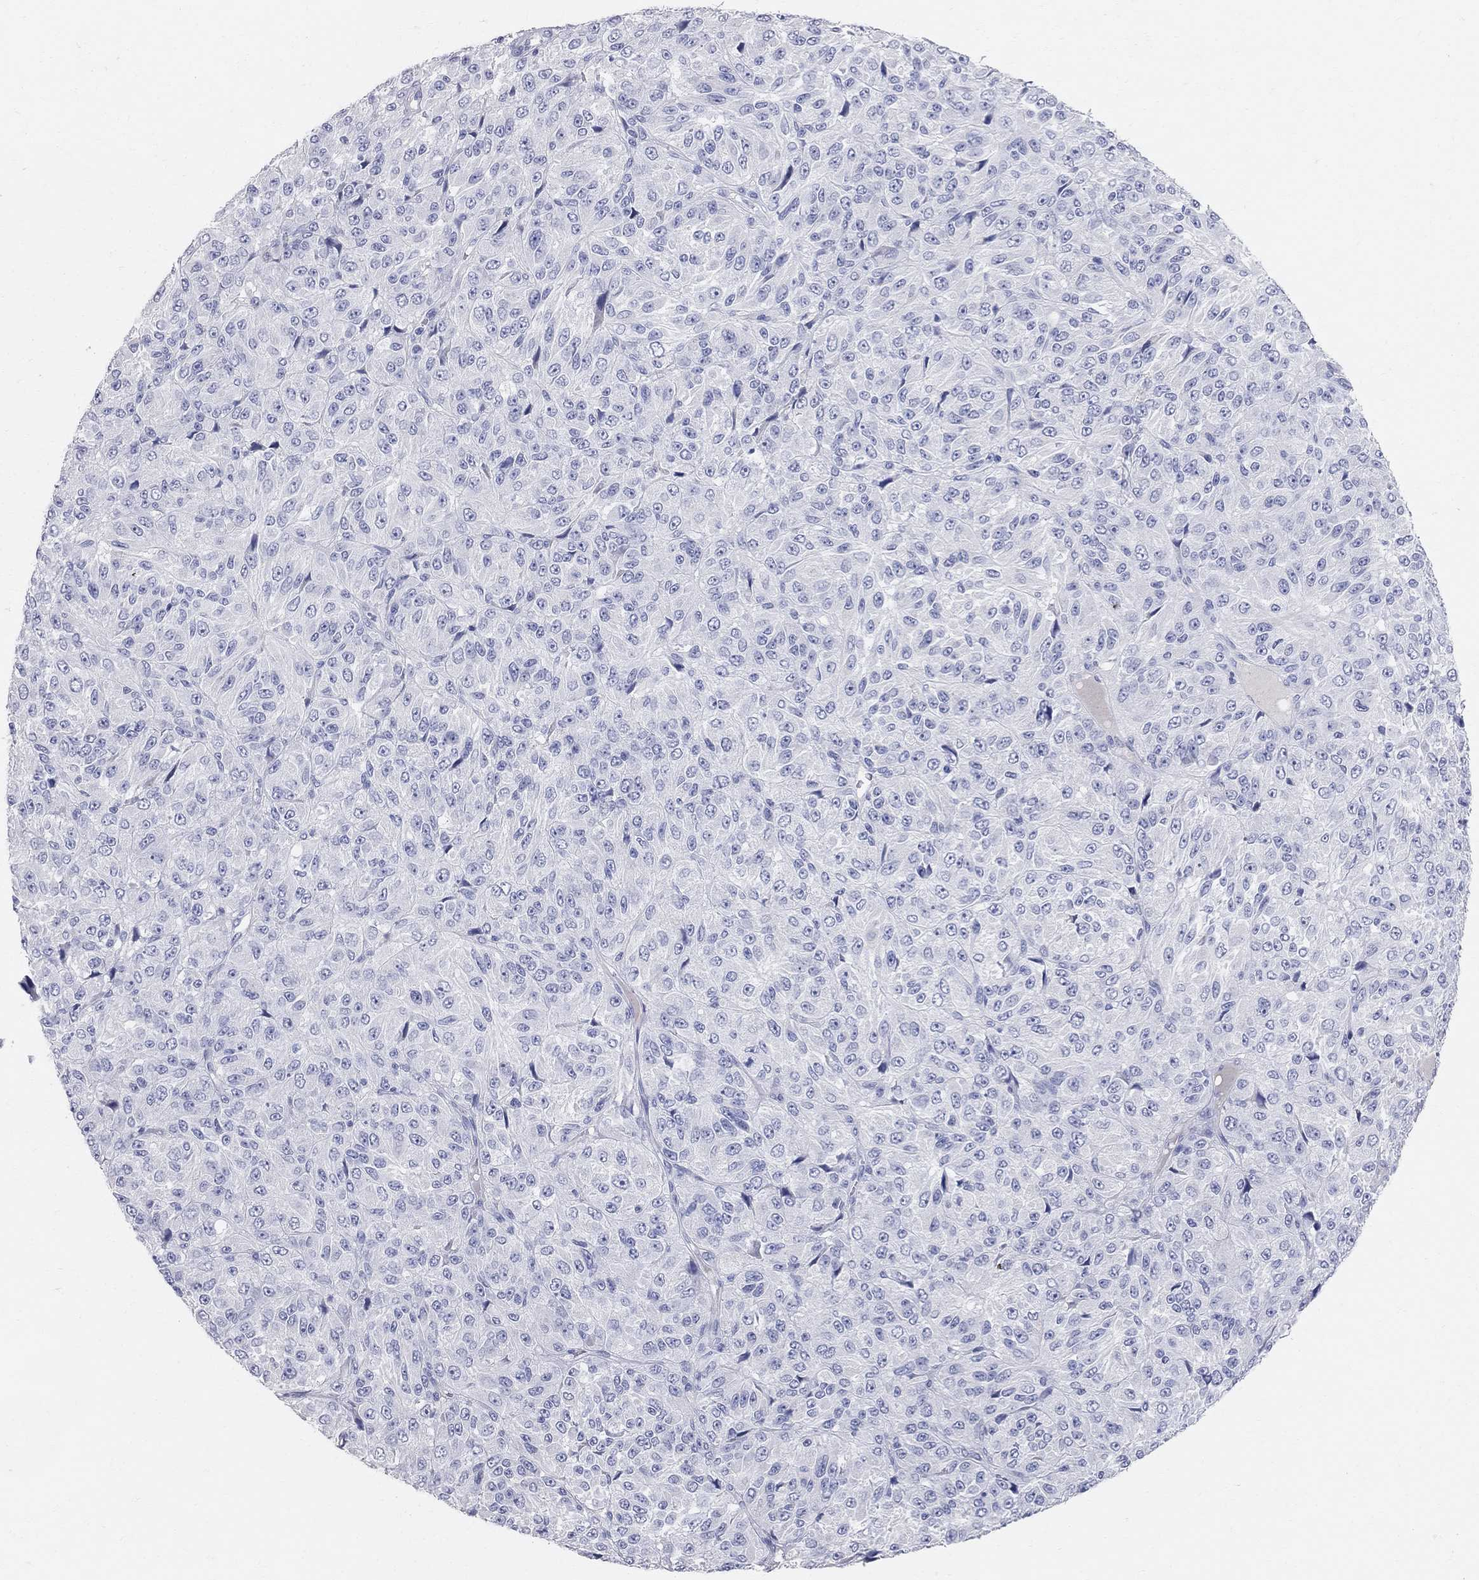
{"staining": {"intensity": "negative", "quantity": "none", "location": "none"}, "tissue": "melanoma", "cell_type": "Tumor cells", "image_type": "cancer", "snomed": [{"axis": "morphology", "description": "Malignant melanoma, Metastatic site"}, {"axis": "topography", "description": "Brain"}], "caption": "Tumor cells show no significant staining in malignant melanoma (metastatic site).", "gene": "AOX1", "patient": {"sex": "female", "age": 56}}